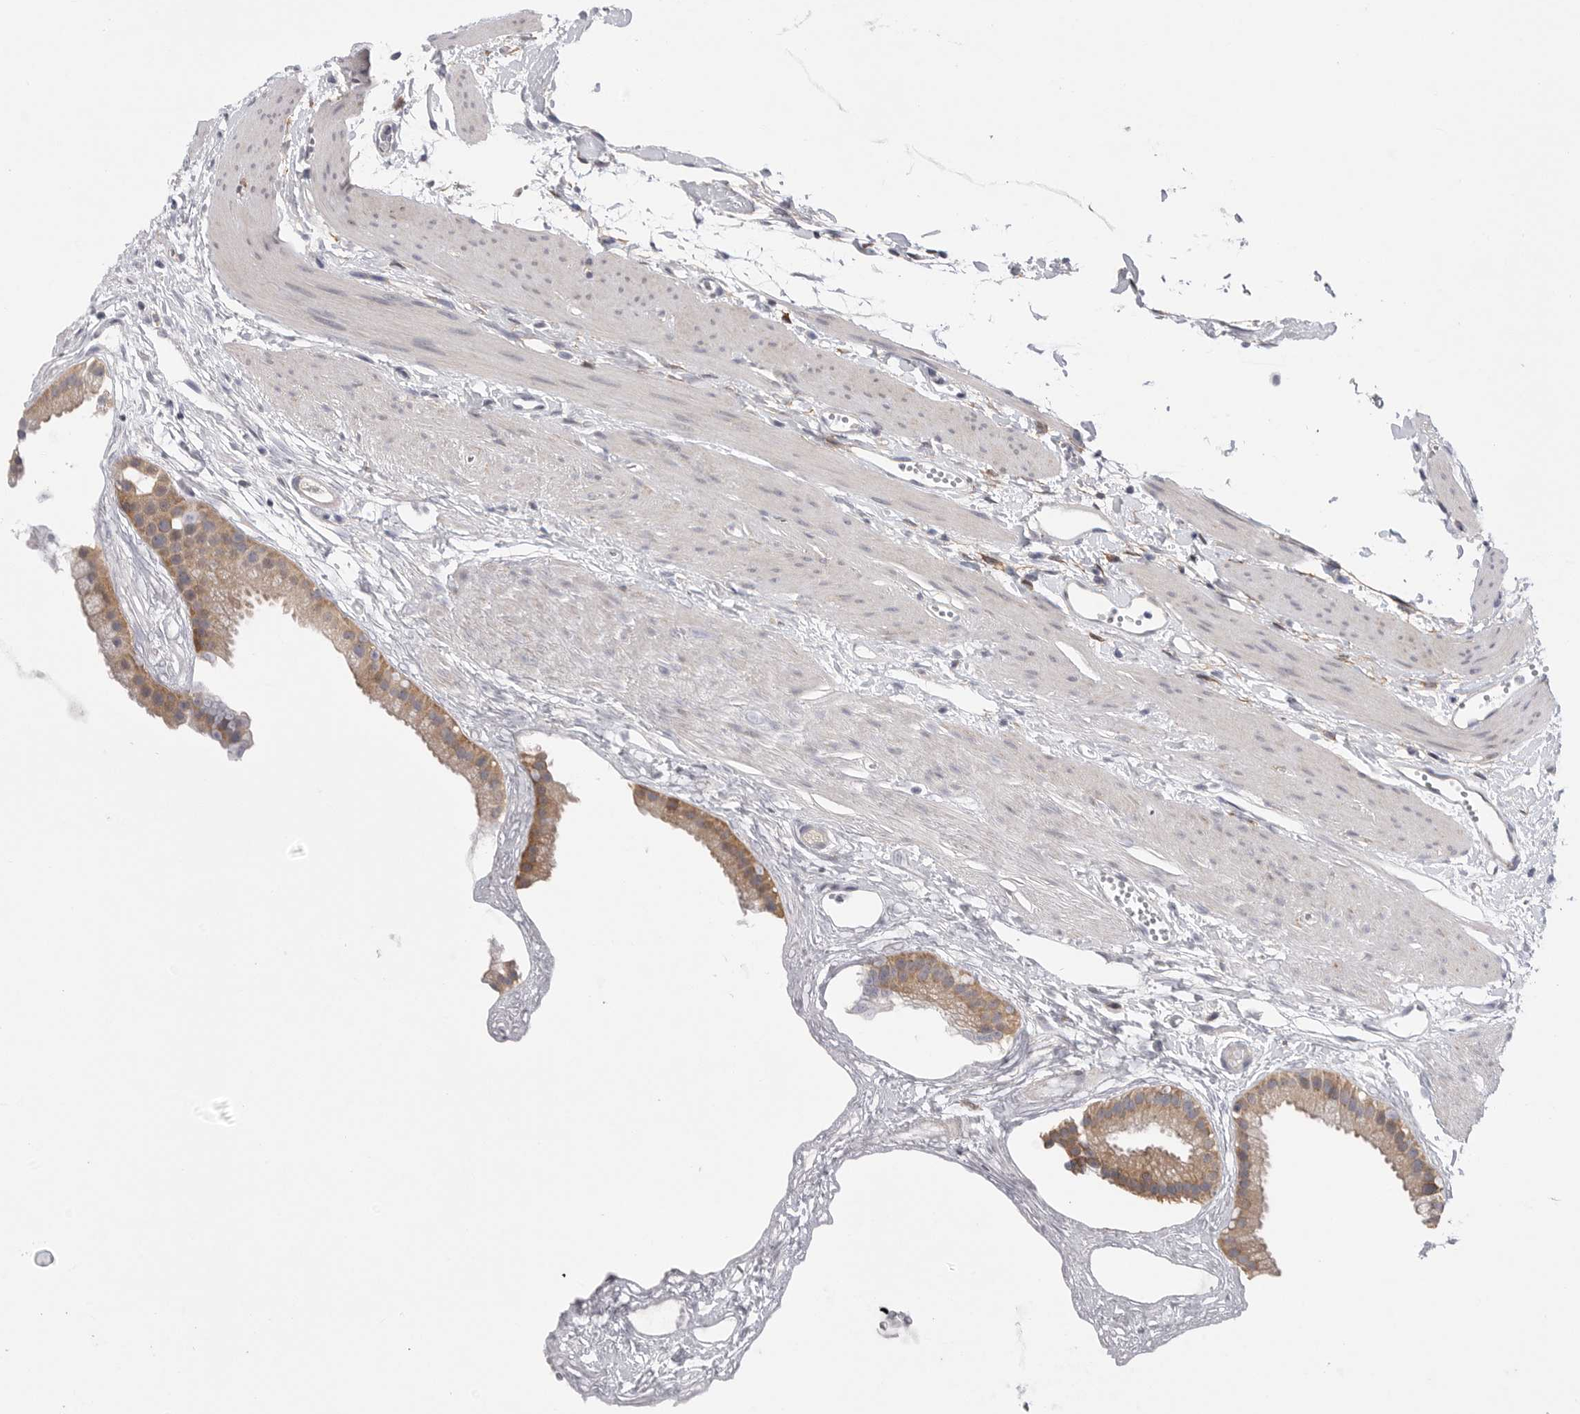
{"staining": {"intensity": "moderate", "quantity": ">75%", "location": "cytoplasmic/membranous"}, "tissue": "gallbladder", "cell_type": "Glandular cells", "image_type": "normal", "snomed": [{"axis": "morphology", "description": "Normal tissue, NOS"}, {"axis": "topography", "description": "Gallbladder"}], "caption": "A histopathology image showing moderate cytoplasmic/membranous positivity in approximately >75% of glandular cells in benign gallbladder, as visualized by brown immunohistochemical staining.", "gene": "FBXO43", "patient": {"sex": "female", "age": 64}}